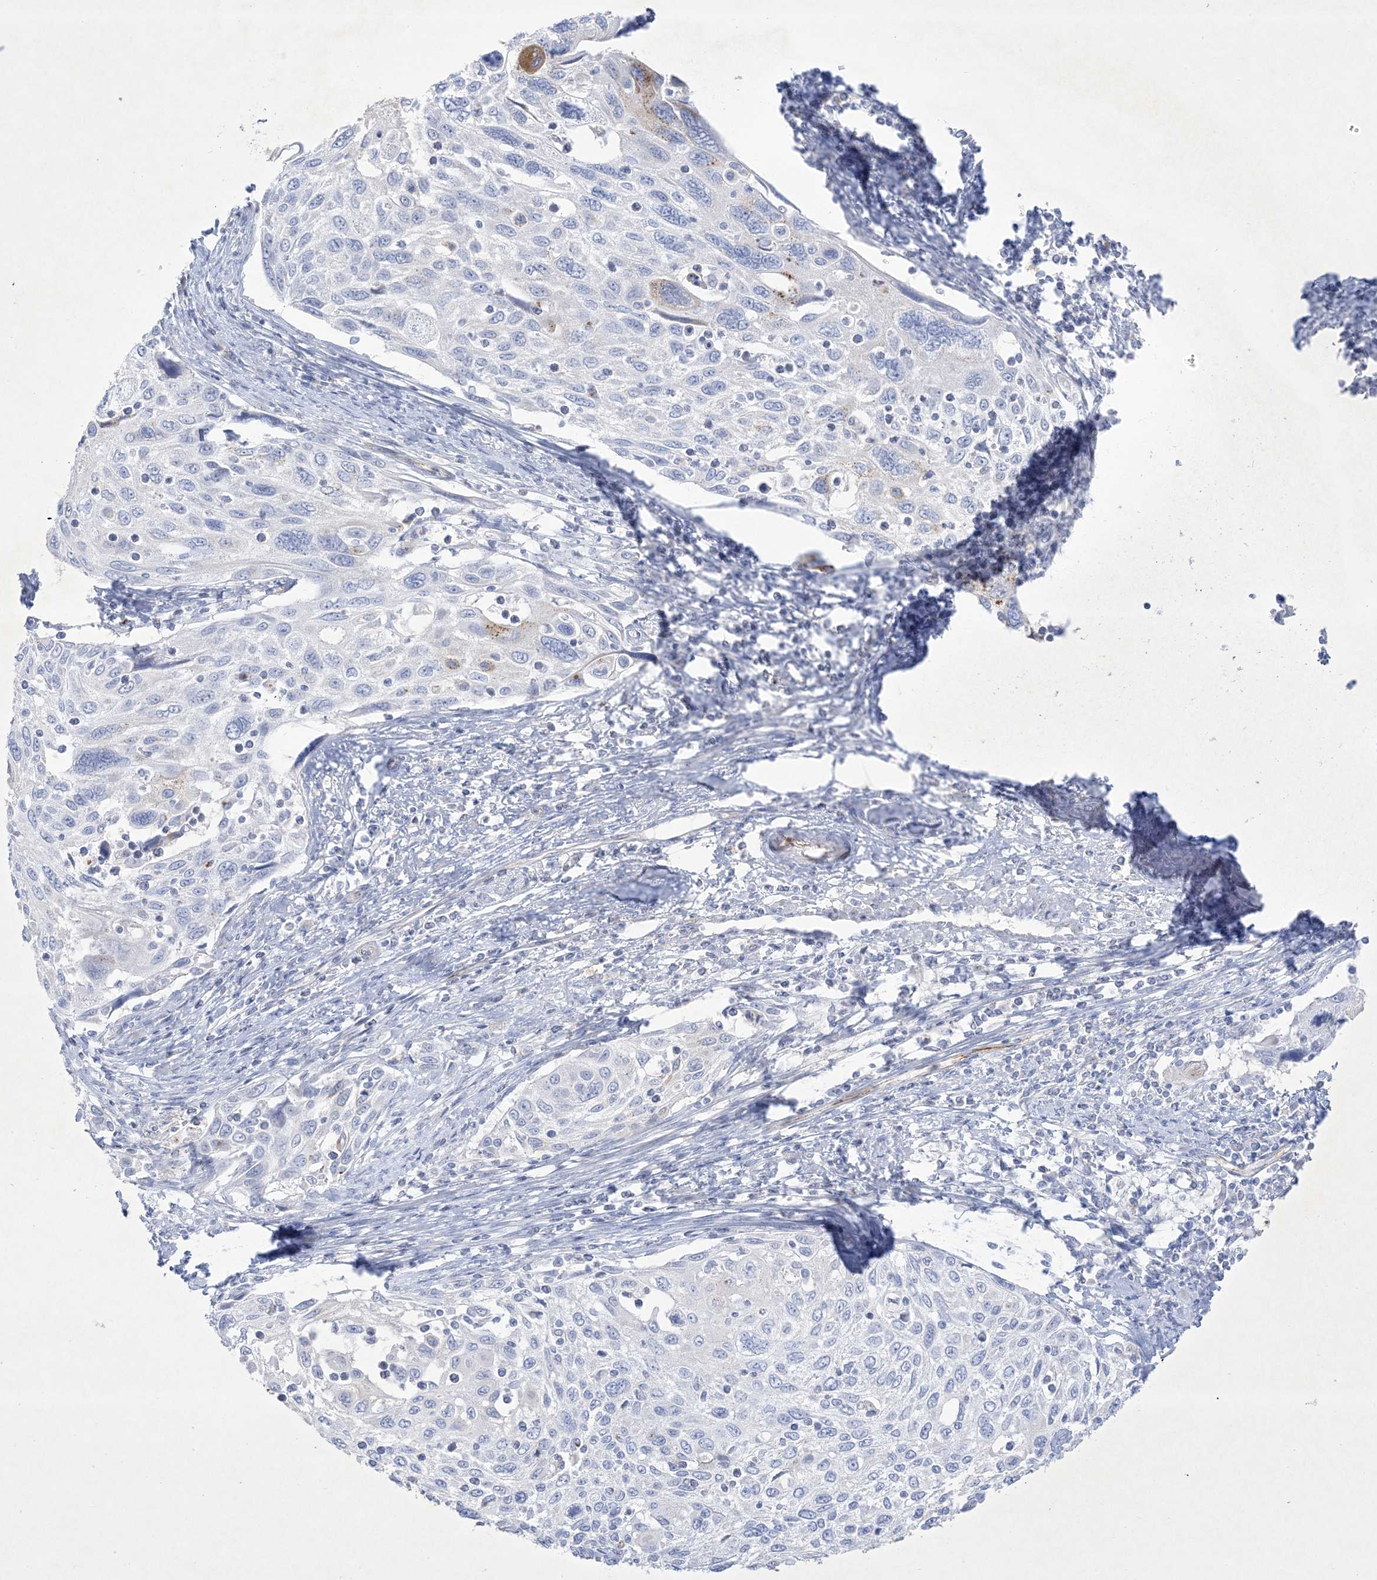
{"staining": {"intensity": "negative", "quantity": "none", "location": "none"}, "tissue": "cervical cancer", "cell_type": "Tumor cells", "image_type": "cancer", "snomed": [{"axis": "morphology", "description": "Squamous cell carcinoma, NOS"}, {"axis": "topography", "description": "Cervix"}], "caption": "Squamous cell carcinoma (cervical) was stained to show a protein in brown. There is no significant staining in tumor cells.", "gene": "B3GNT7", "patient": {"sex": "female", "age": 70}}